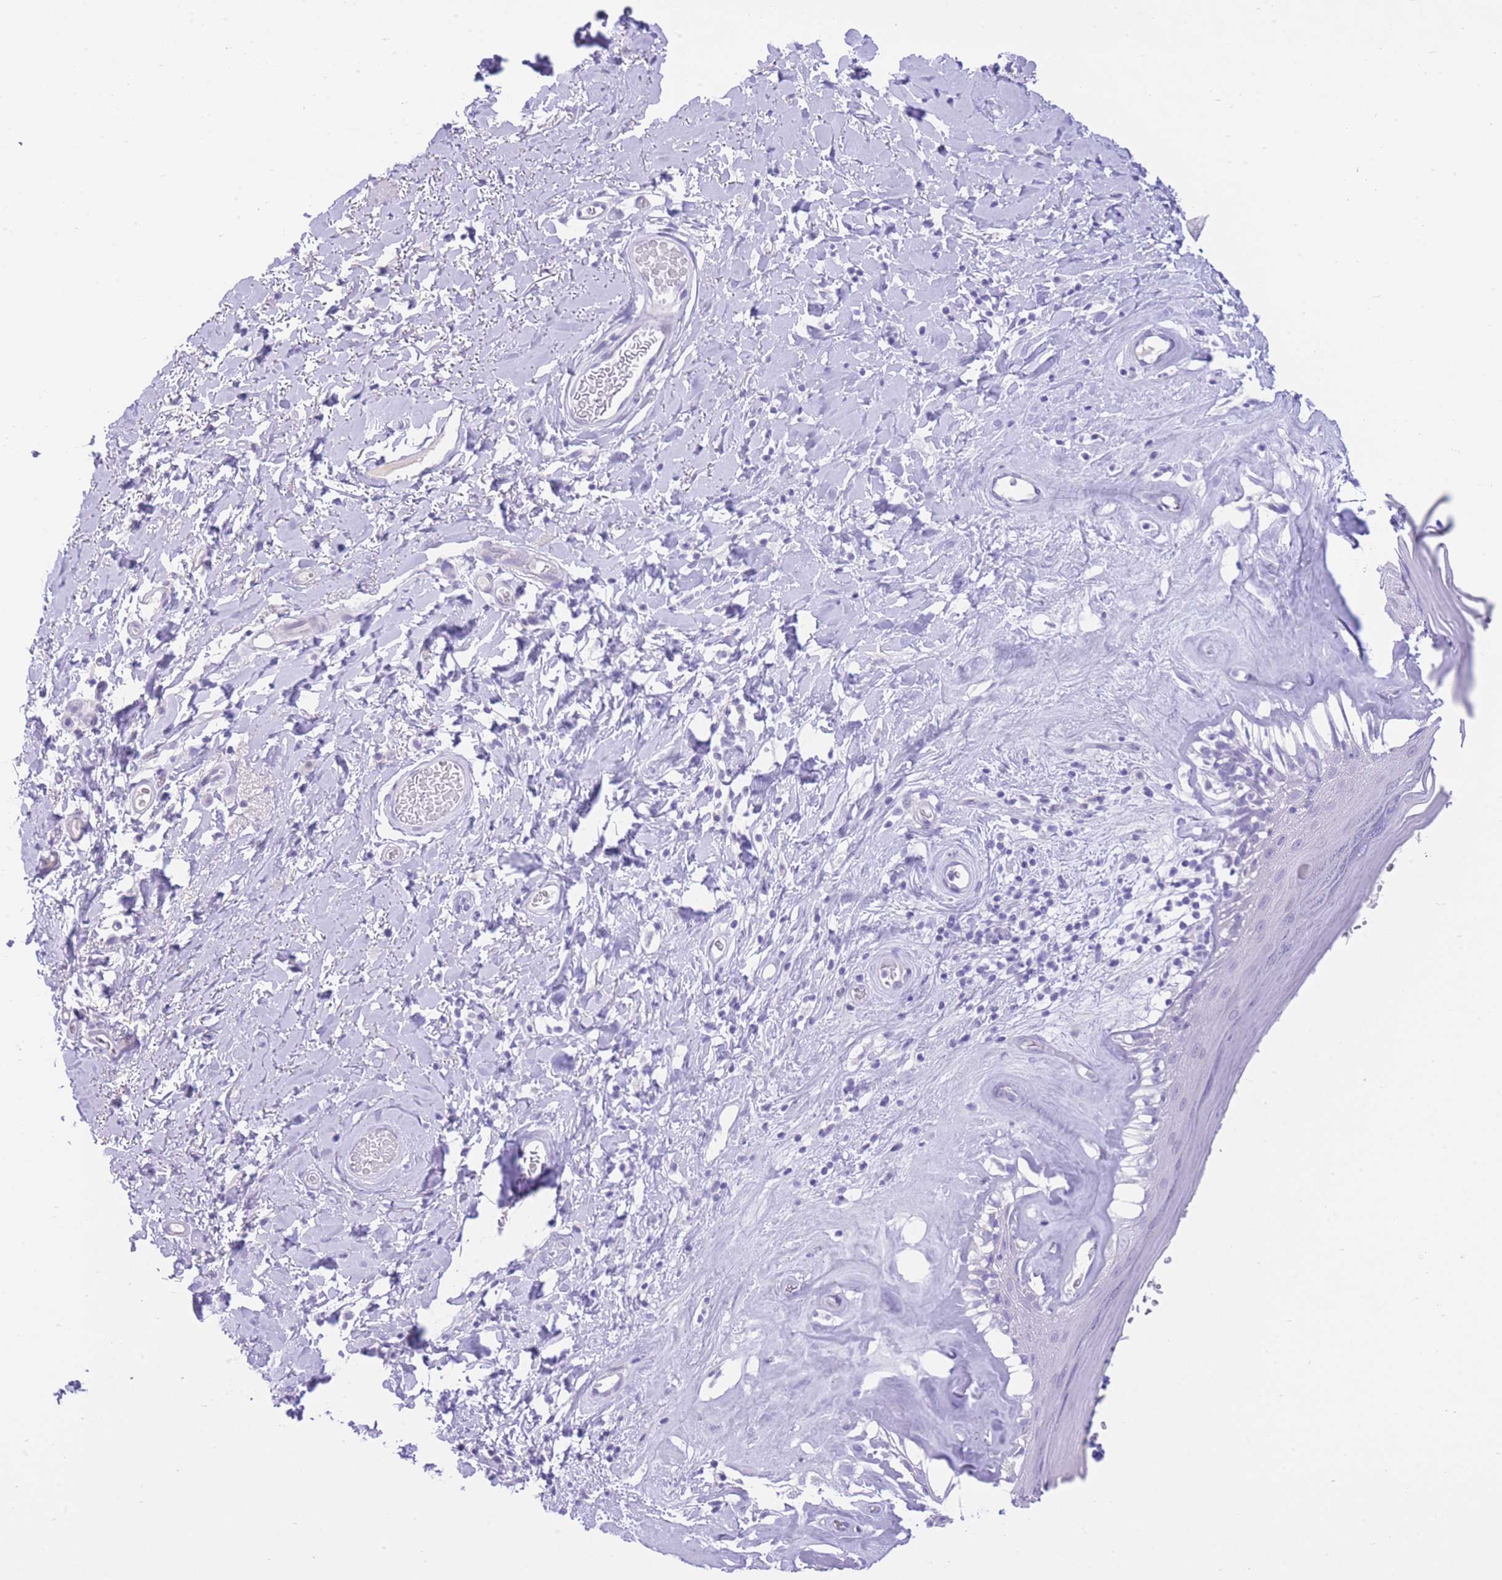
{"staining": {"intensity": "negative", "quantity": "none", "location": "none"}, "tissue": "skin", "cell_type": "Epidermal cells", "image_type": "normal", "snomed": [{"axis": "morphology", "description": "Normal tissue, NOS"}, {"axis": "morphology", "description": "Inflammation, NOS"}, {"axis": "topography", "description": "Vulva"}], "caption": "DAB (3,3'-diaminobenzidine) immunohistochemical staining of unremarkable skin reveals no significant positivity in epidermal cells.", "gene": "ZNF212", "patient": {"sex": "female", "age": 86}}